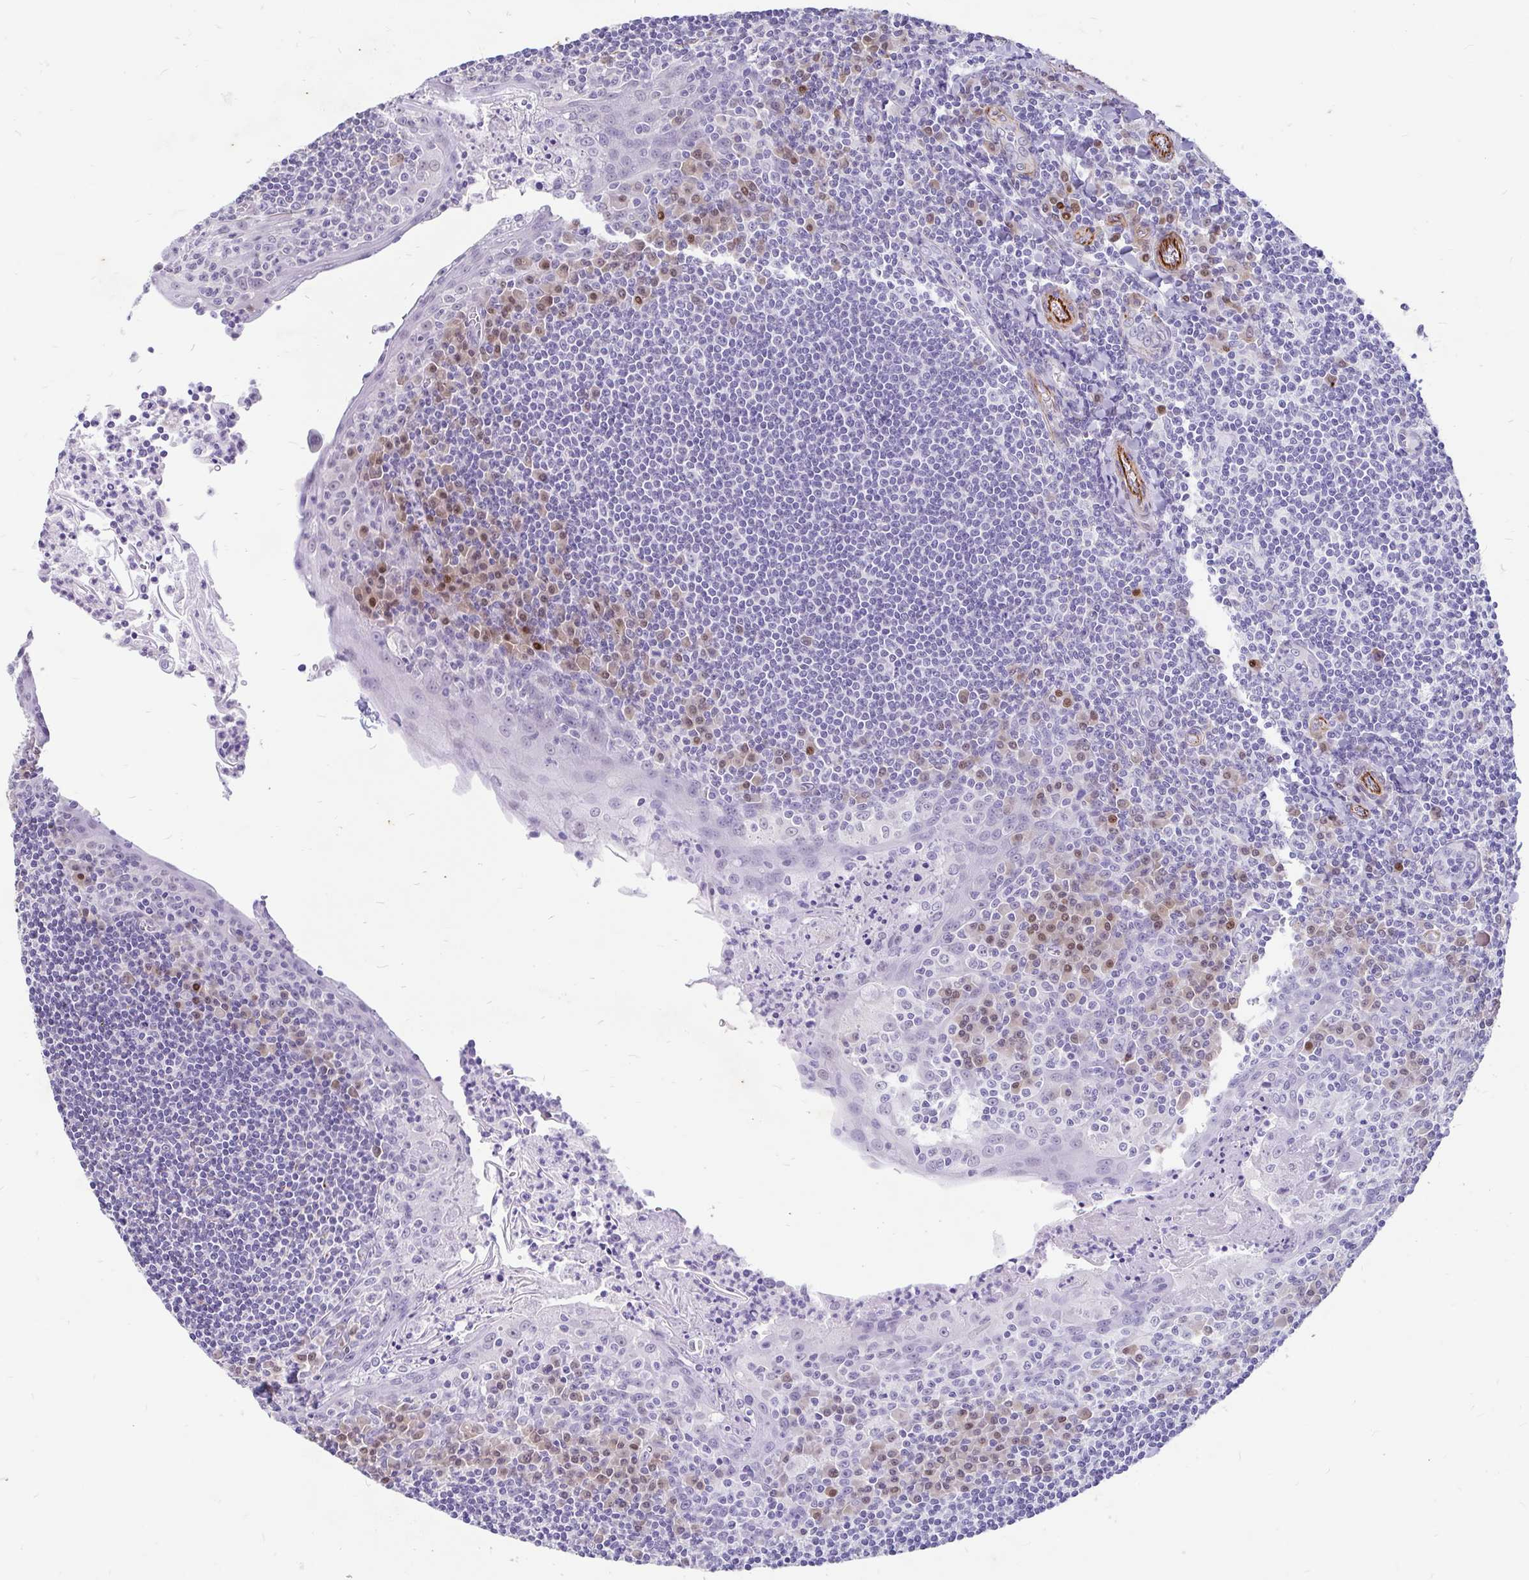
{"staining": {"intensity": "negative", "quantity": "none", "location": "none"}, "tissue": "tonsil", "cell_type": "Germinal center cells", "image_type": "normal", "snomed": [{"axis": "morphology", "description": "Normal tissue, NOS"}, {"axis": "topography", "description": "Tonsil"}], "caption": "The photomicrograph reveals no staining of germinal center cells in normal tonsil.", "gene": "EML5", "patient": {"sex": "male", "age": 27}}